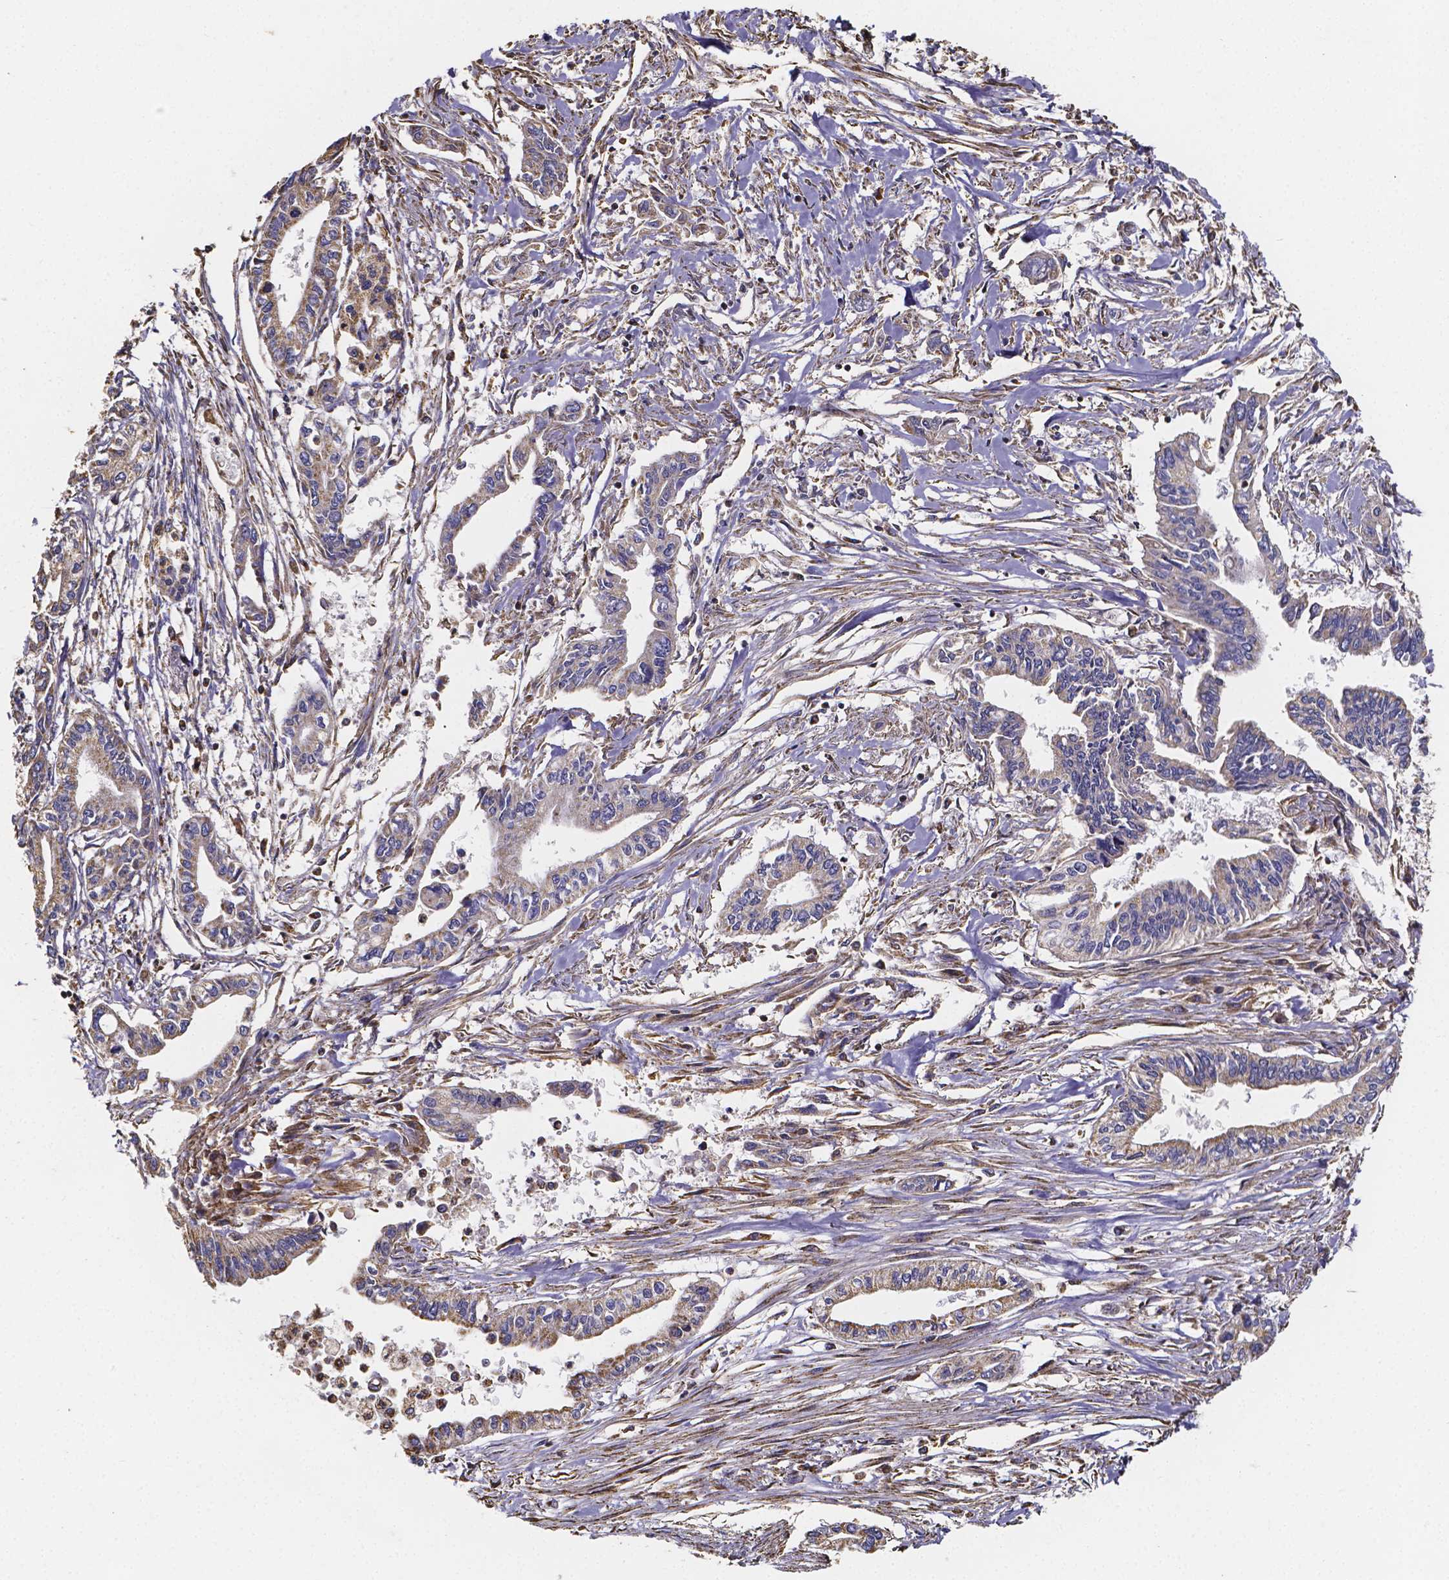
{"staining": {"intensity": "weak", "quantity": ">75%", "location": "cytoplasmic/membranous"}, "tissue": "pancreatic cancer", "cell_type": "Tumor cells", "image_type": "cancer", "snomed": [{"axis": "morphology", "description": "Adenocarcinoma, NOS"}, {"axis": "topography", "description": "Pancreas"}], "caption": "Immunohistochemistry (IHC) of human pancreatic cancer reveals low levels of weak cytoplasmic/membranous expression in about >75% of tumor cells.", "gene": "SLC35D2", "patient": {"sex": "male", "age": 60}}